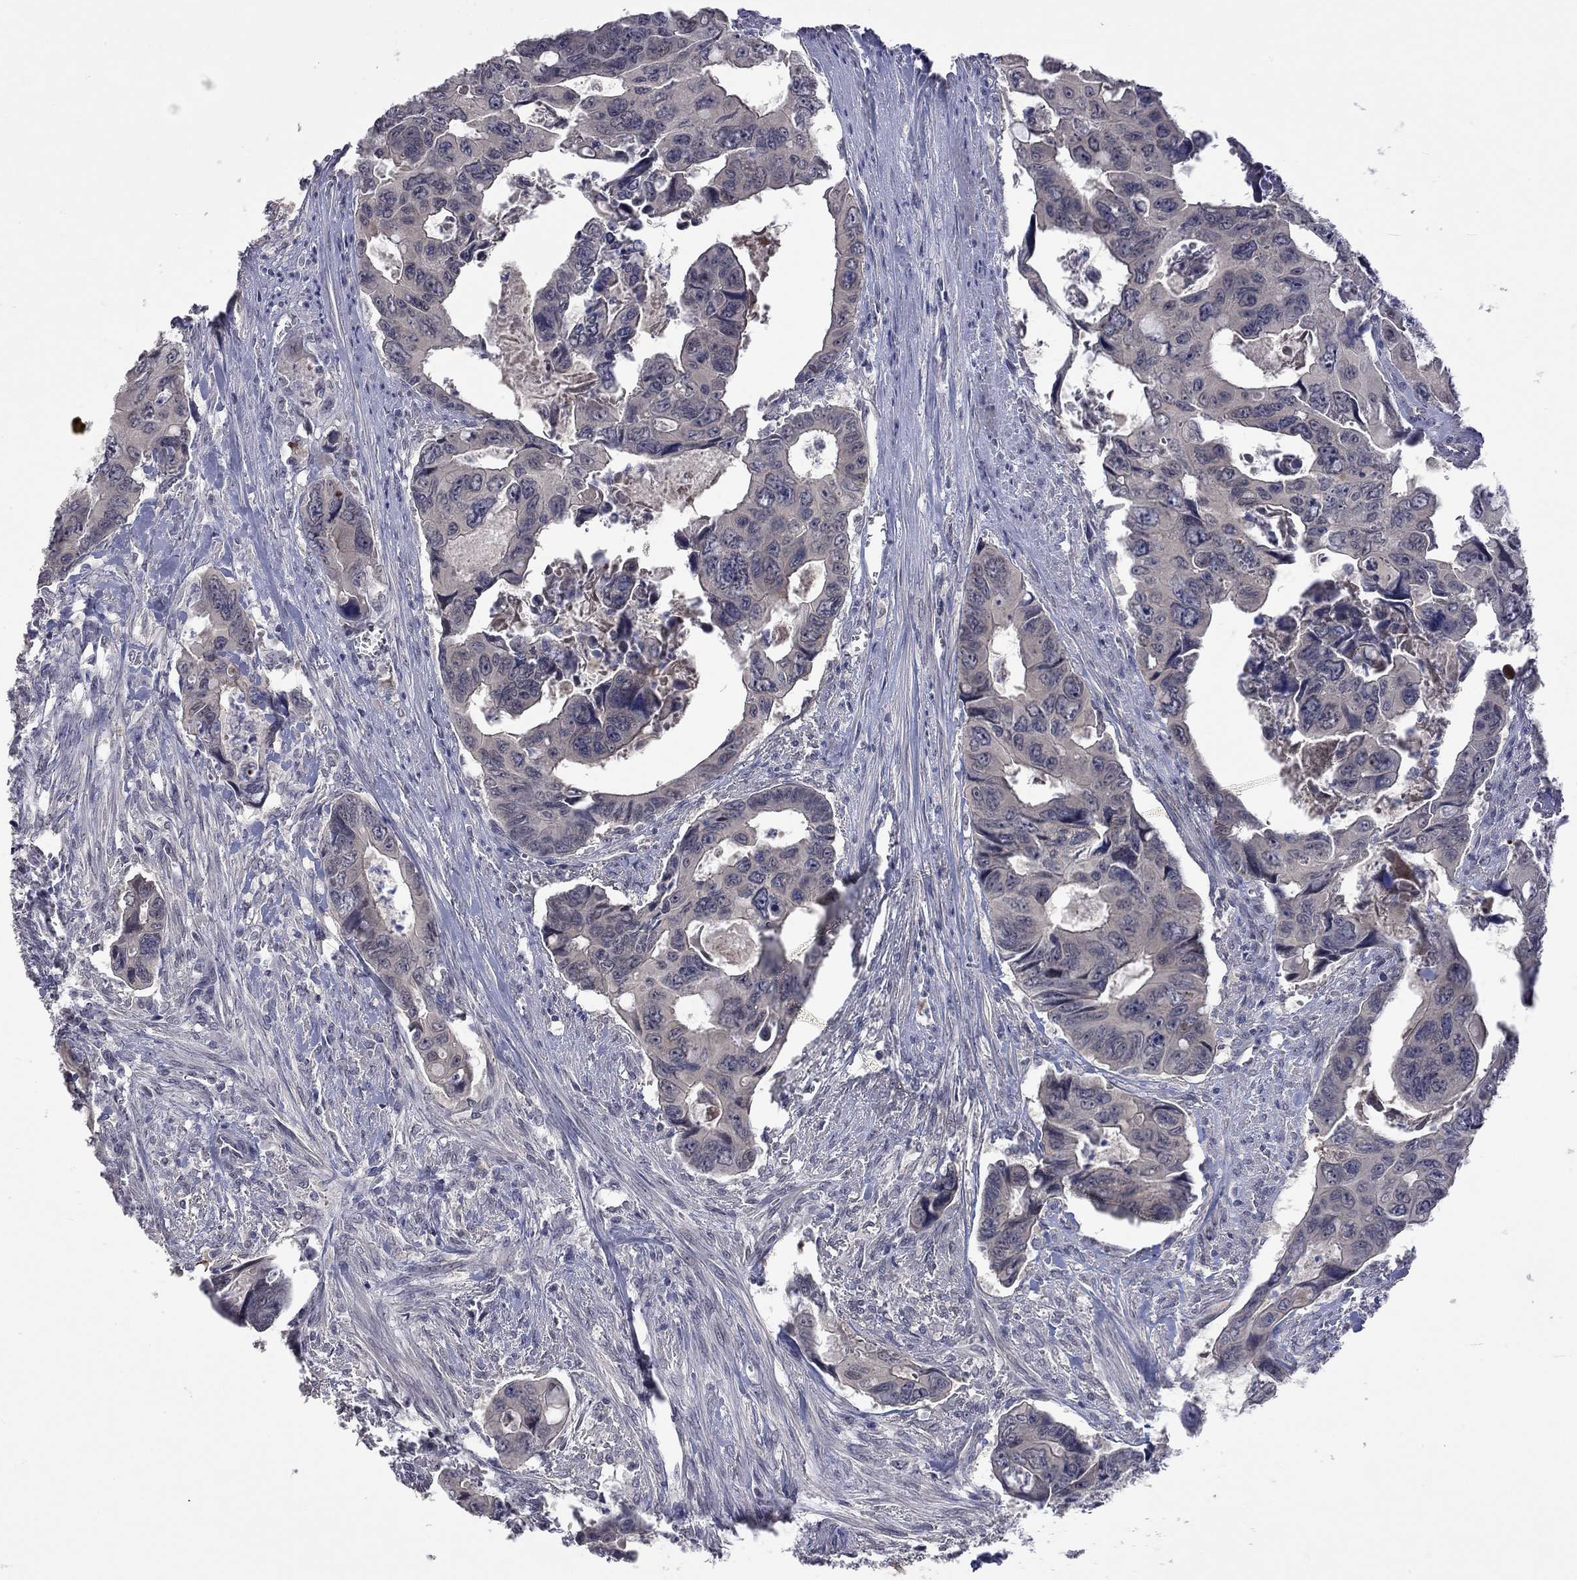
{"staining": {"intensity": "negative", "quantity": "none", "location": "none"}, "tissue": "colorectal cancer", "cell_type": "Tumor cells", "image_type": "cancer", "snomed": [{"axis": "morphology", "description": "Adenocarcinoma, NOS"}, {"axis": "topography", "description": "Rectum"}], "caption": "Photomicrograph shows no significant protein positivity in tumor cells of colorectal adenocarcinoma. (DAB (3,3'-diaminobenzidine) IHC with hematoxylin counter stain).", "gene": "FABP12", "patient": {"sex": "male", "age": 62}}